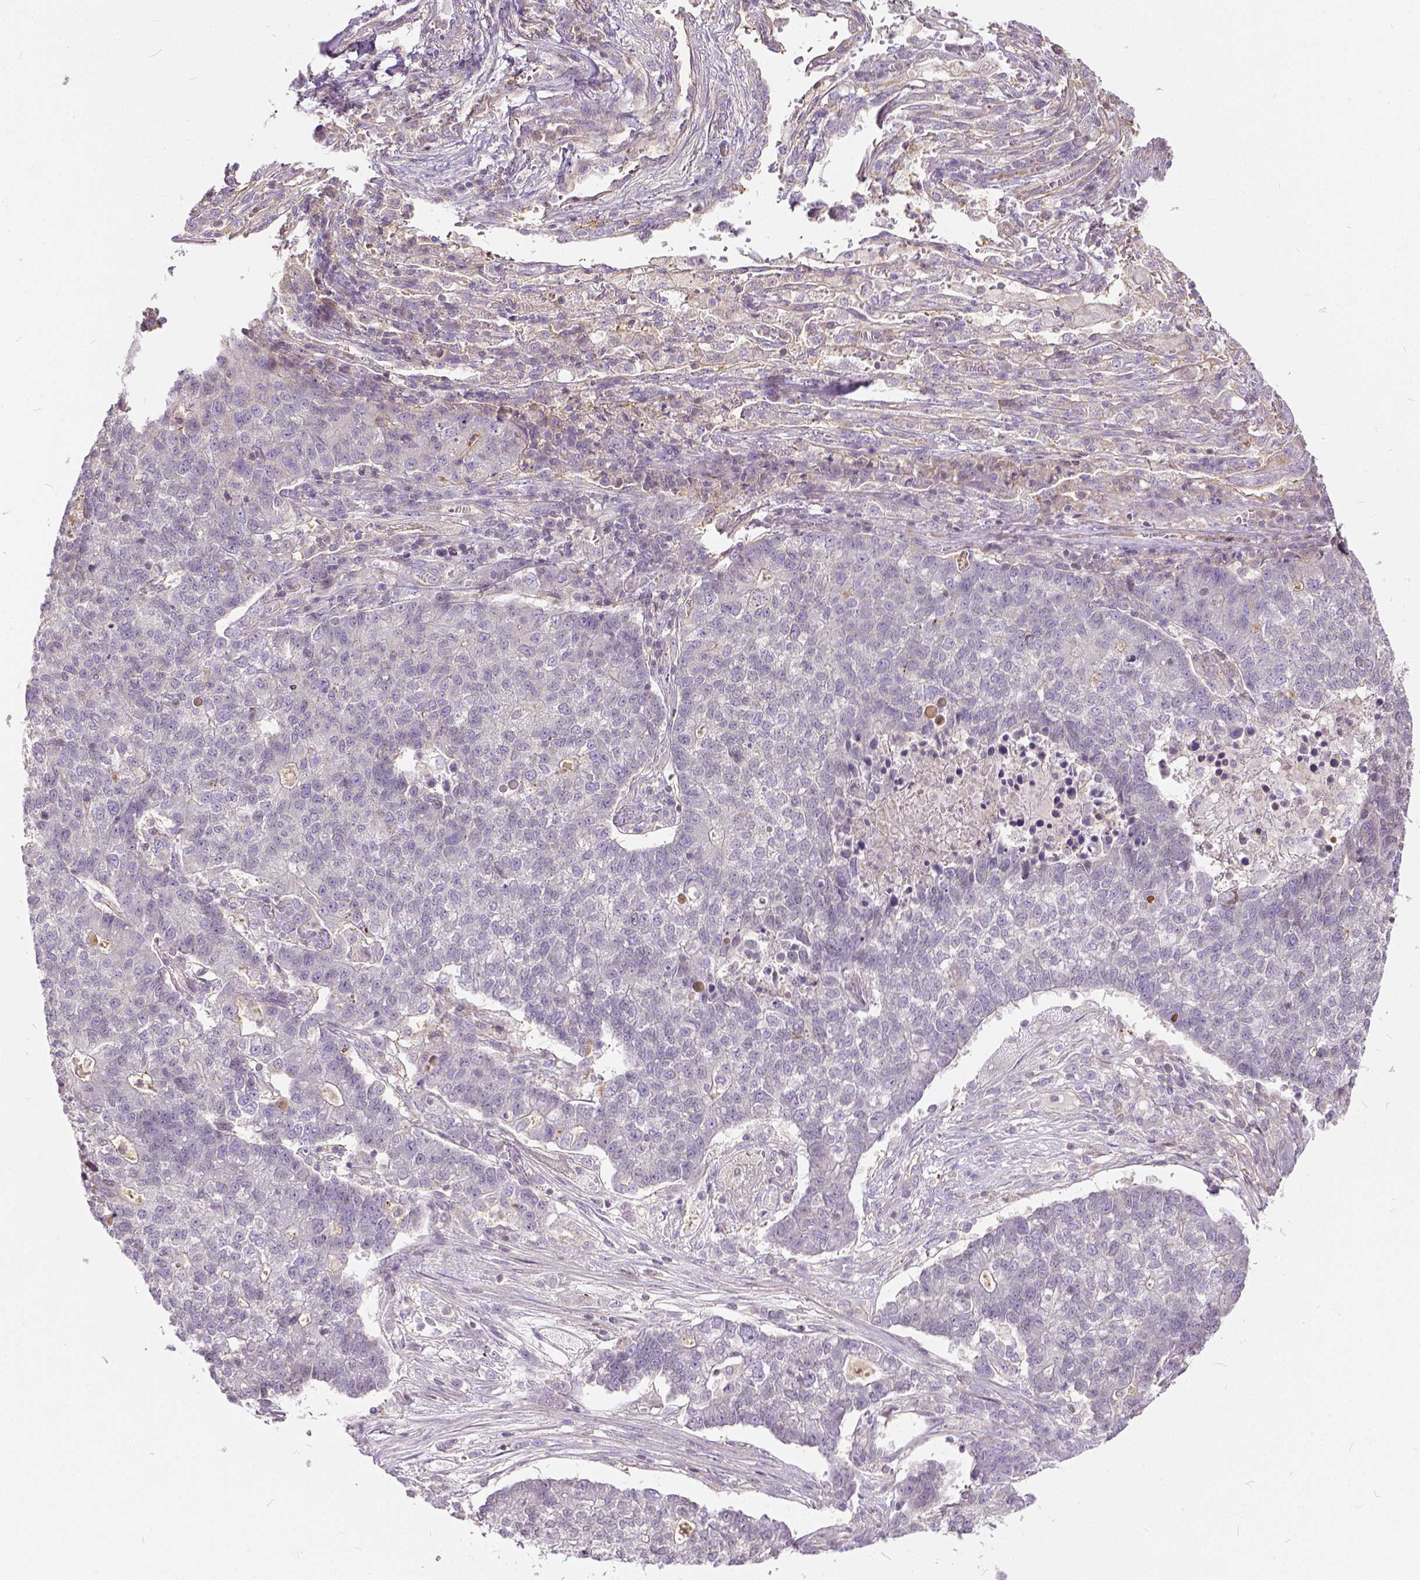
{"staining": {"intensity": "negative", "quantity": "none", "location": "none"}, "tissue": "lung cancer", "cell_type": "Tumor cells", "image_type": "cancer", "snomed": [{"axis": "morphology", "description": "Adenocarcinoma, NOS"}, {"axis": "topography", "description": "Lung"}], "caption": "Adenocarcinoma (lung) stained for a protein using IHC shows no expression tumor cells.", "gene": "CADM4", "patient": {"sex": "male", "age": 57}}